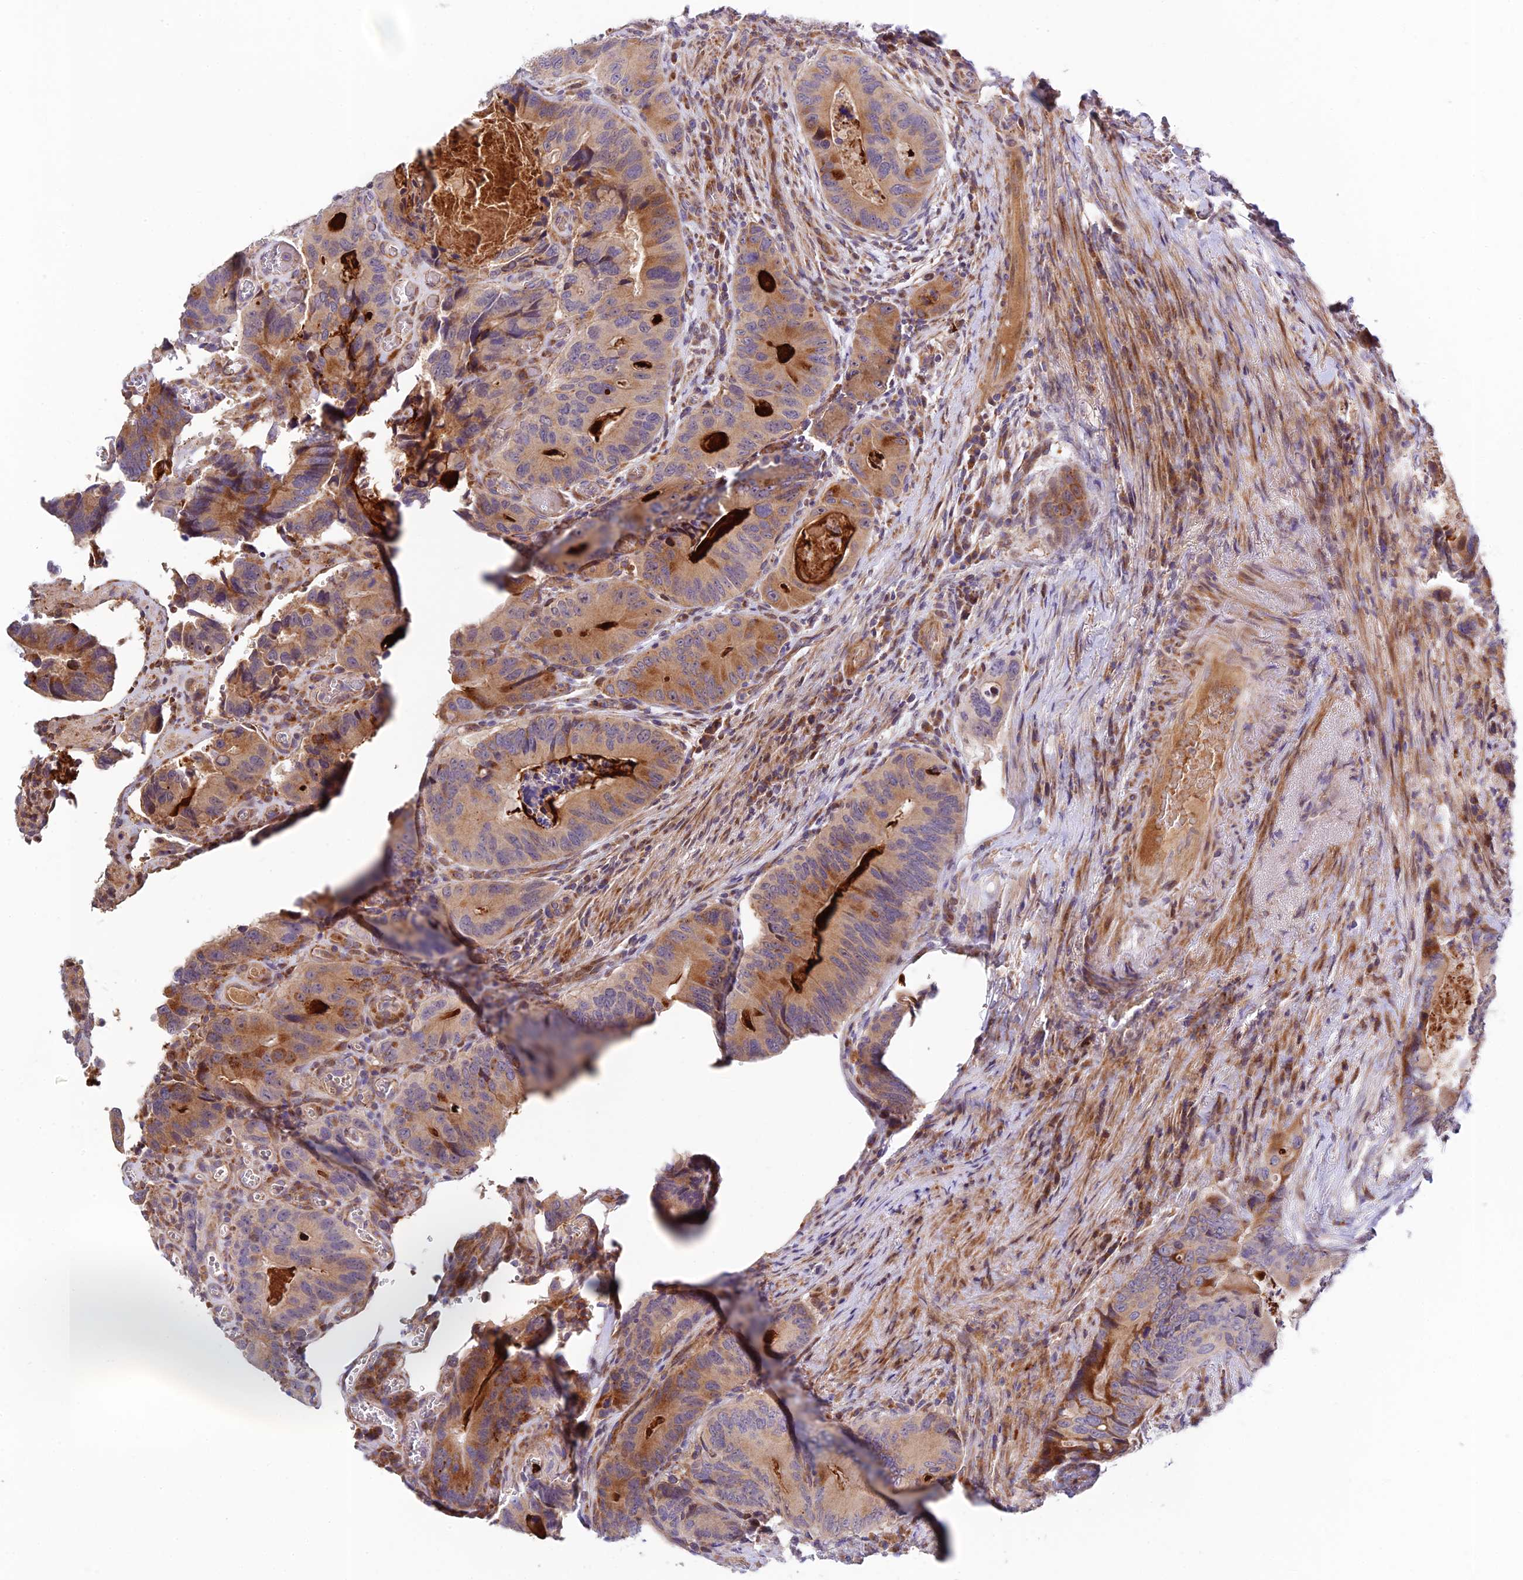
{"staining": {"intensity": "moderate", "quantity": "25%-75%", "location": "cytoplasmic/membranous"}, "tissue": "colorectal cancer", "cell_type": "Tumor cells", "image_type": "cancer", "snomed": [{"axis": "morphology", "description": "Adenocarcinoma, NOS"}, {"axis": "topography", "description": "Colon"}], "caption": "IHC image of neoplastic tissue: adenocarcinoma (colorectal) stained using immunohistochemistry exhibits medium levels of moderate protein expression localized specifically in the cytoplasmic/membranous of tumor cells, appearing as a cytoplasmic/membranous brown color.", "gene": "FUOM", "patient": {"sex": "male", "age": 84}}